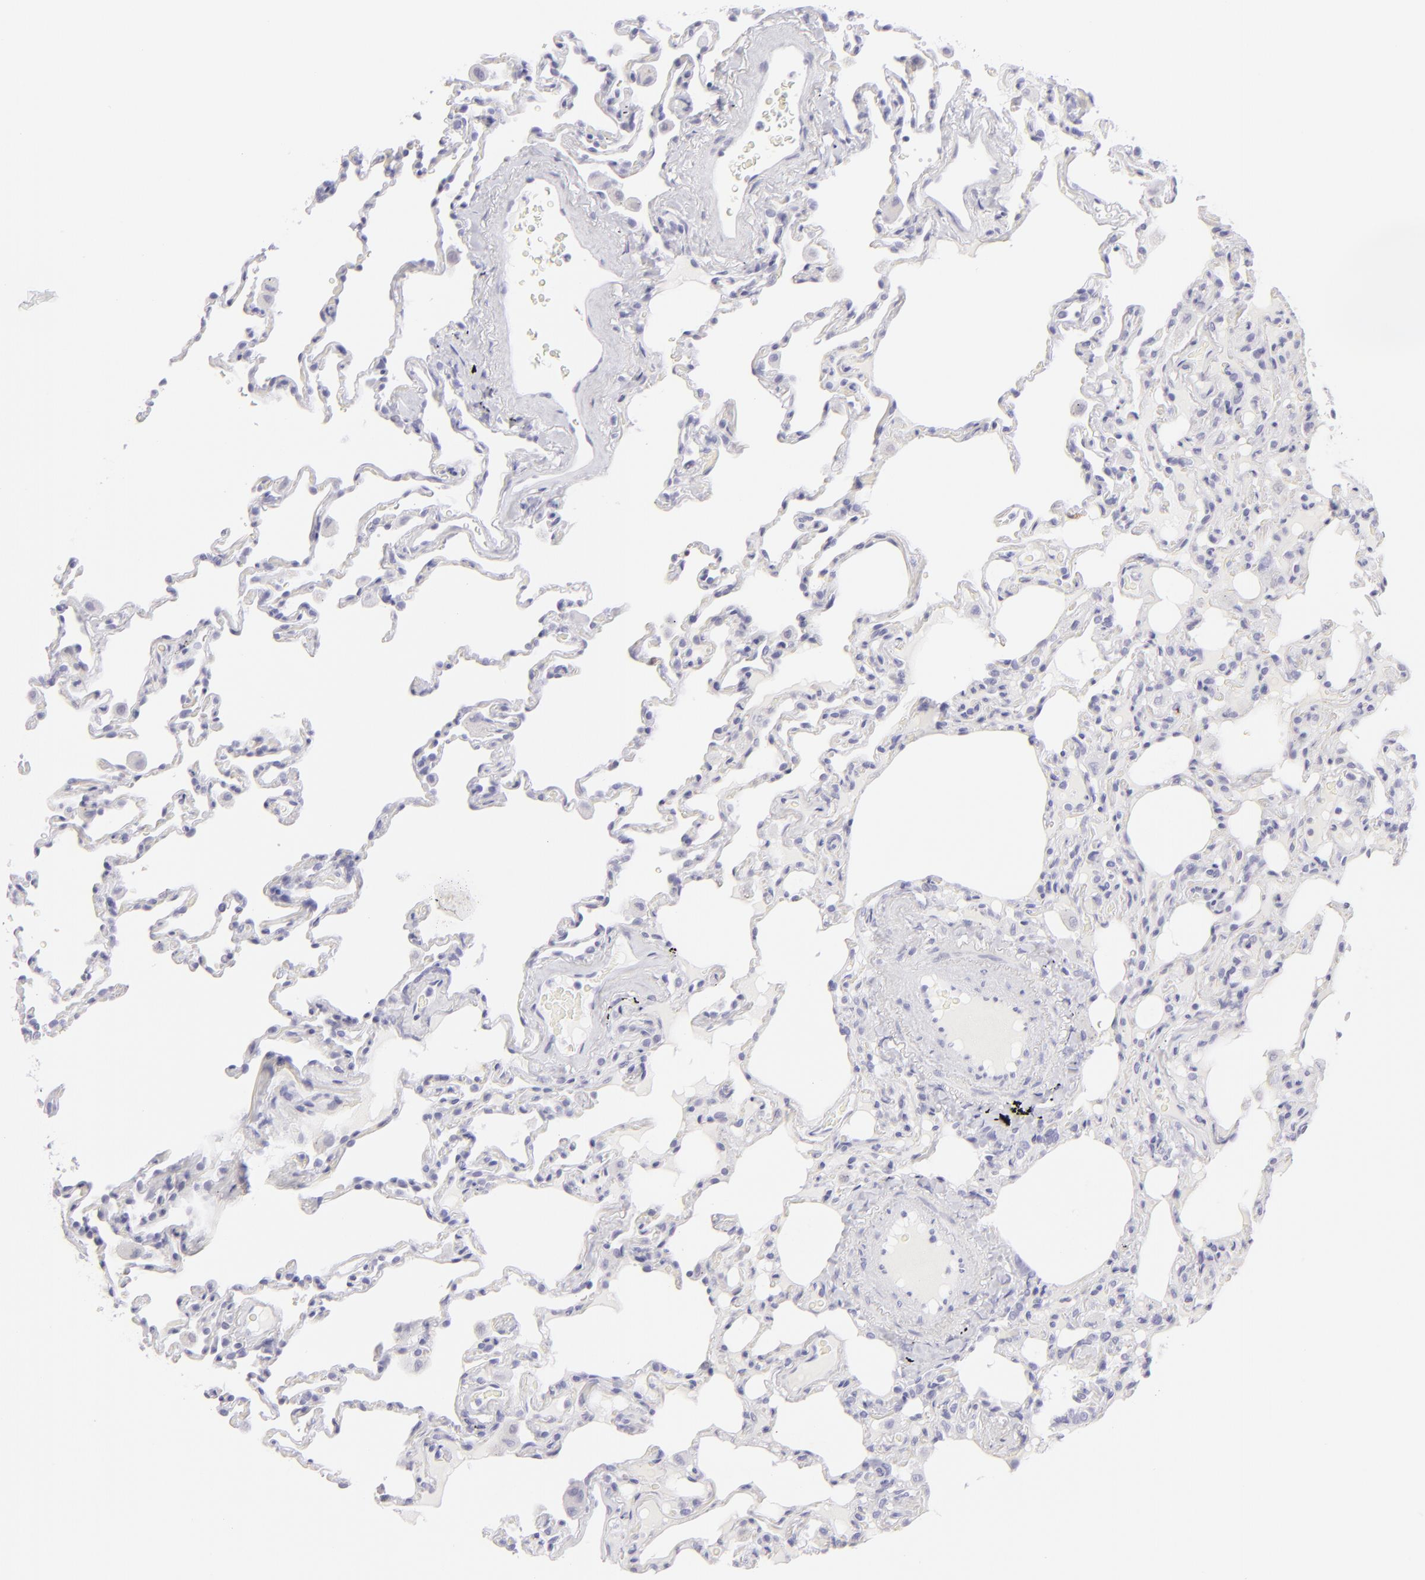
{"staining": {"intensity": "negative", "quantity": "none", "location": "none"}, "tissue": "lung", "cell_type": "Alveolar cells", "image_type": "normal", "snomed": [{"axis": "morphology", "description": "Normal tissue, NOS"}, {"axis": "topography", "description": "Lung"}], "caption": "Lung was stained to show a protein in brown. There is no significant positivity in alveolar cells. (DAB IHC, high magnification).", "gene": "FCER2", "patient": {"sex": "male", "age": 59}}